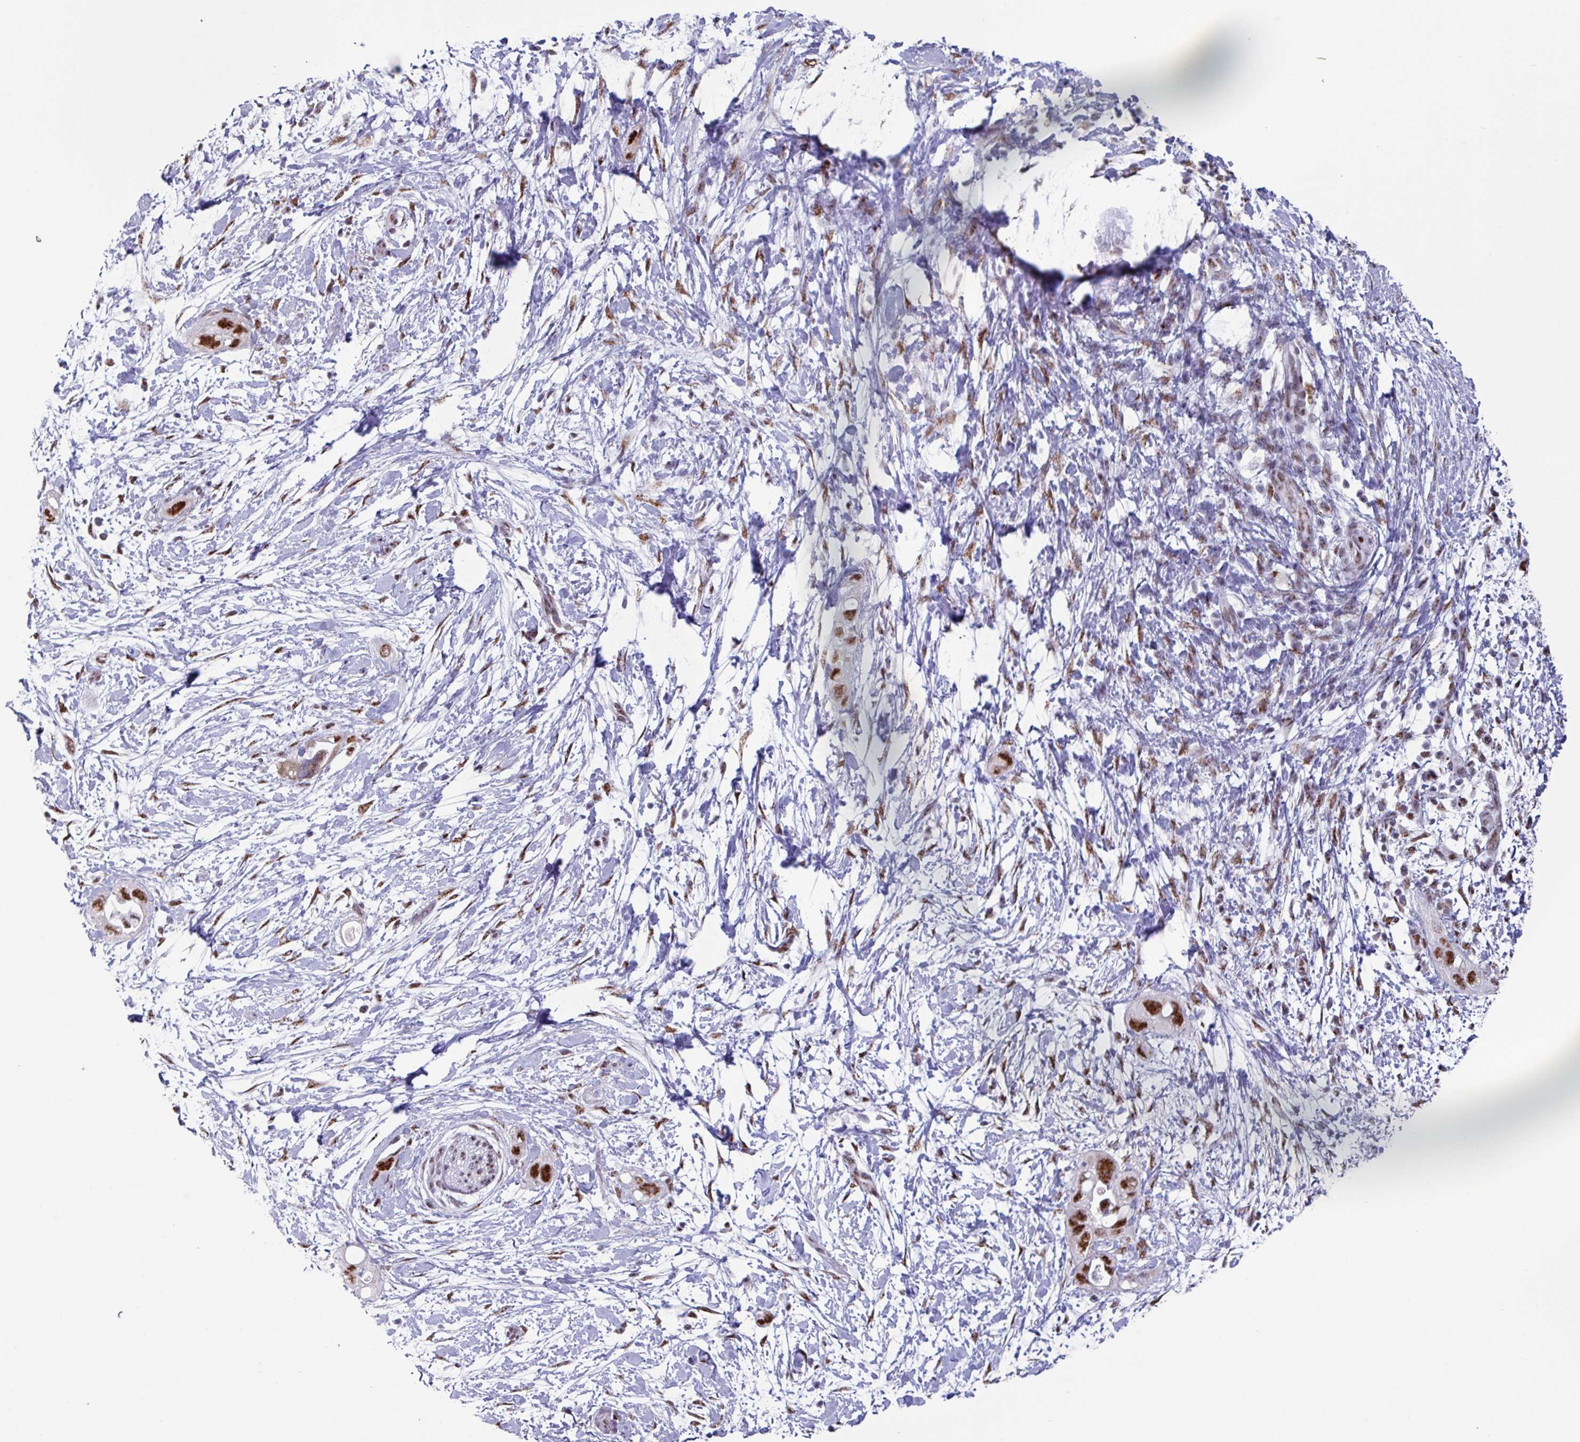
{"staining": {"intensity": "moderate", "quantity": ">75%", "location": "nuclear"}, "tissue": "pancreatic cancer", "cell_type": "Tumor cells", "image_type": "cancer", "snomed": [{"axis": "morphology", "description": "Adenocarcinoma, NOS"}, {"axis": "topography", "description": "Pancreas"}], "caption": "Protein expression analysis of human pancreatic cancer reveals moderate nuclear positivity in about >75% of tumor cells. Using DAB (brown) and hematoxylin (blue) stains, captured at high magnification using brightfield microscopy.", "gene": "PUF60", "patient": {"sex": "female", "age": 72}}